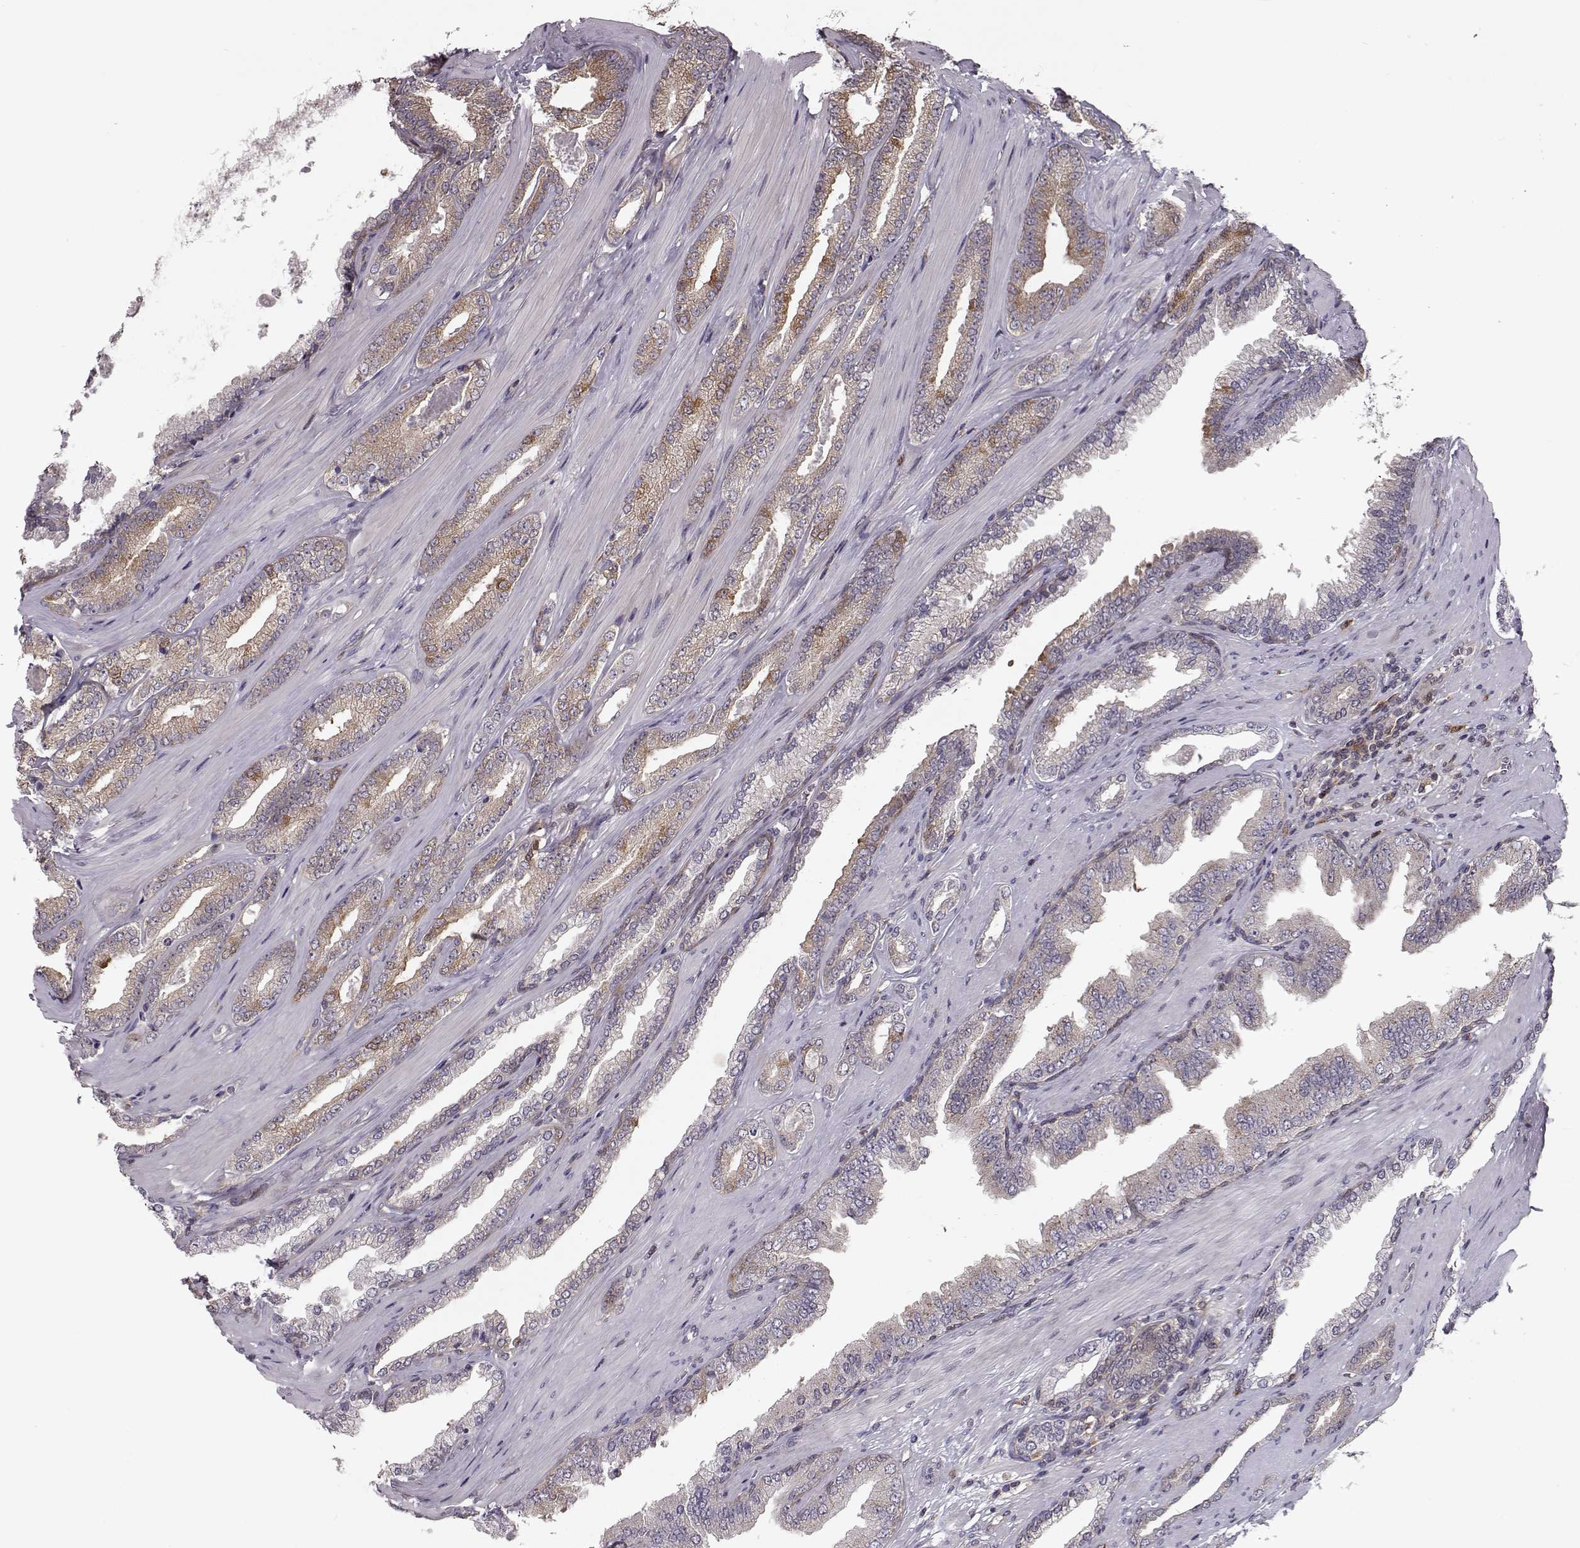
{"staining": {"intensity": "weak", "quantity": ">75%", "location": "cytoplasmic/membranous"}, "tissue": "prostate cancer", "cell_type": "Tumor cells", "image_type": "cancer", "snomed": [{"axis": "morphology", "description": "Adenocarcinoma, Low grade"}, {"axis": "topography", "description": "Prostate"}], "caption": "This histopathology image demonstrates immunohistochemistry staining of human prostate low-grade adenocarcinoma, with low weak cytoplasmic/membranous staining in about >75% of tumor cells.", "gene": "RANBP1", "patient": {"sex": "male", "age": 61}}